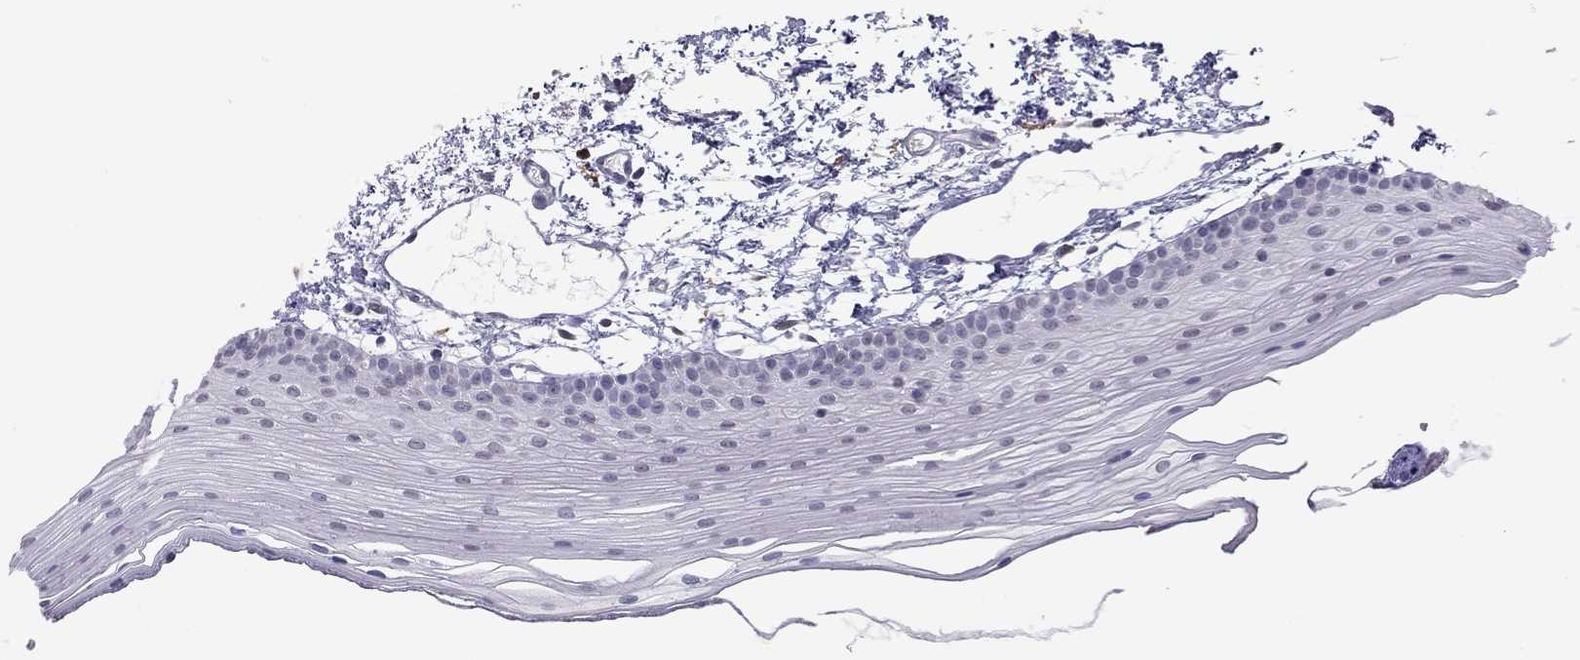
{"staining": {"intensity": "negative", "quantity": "none", "location": "none"}, "tissue": "oral mucosa", "cell_type": "Squamous epithelial cells", "image_type": "normal", "snomed": [{"axis": "morphology", "description": "Normal tissue, NOS"}, {"axis": "topography", "description": "Oral tissue"}], "caption": "This is a histopathology image of immunohistochemistry (IHC) staining of unremarkable oral mucosa, which shows no staining in squamous epithelial cells. Brightfield microscopy of immunohistochemistry (IHC) stained with DAB (brown) and hematoxylin (blue), captured at high magnification.", "gene": "PPP1R3A", "patient": {"sex": "female", "age": 57}}